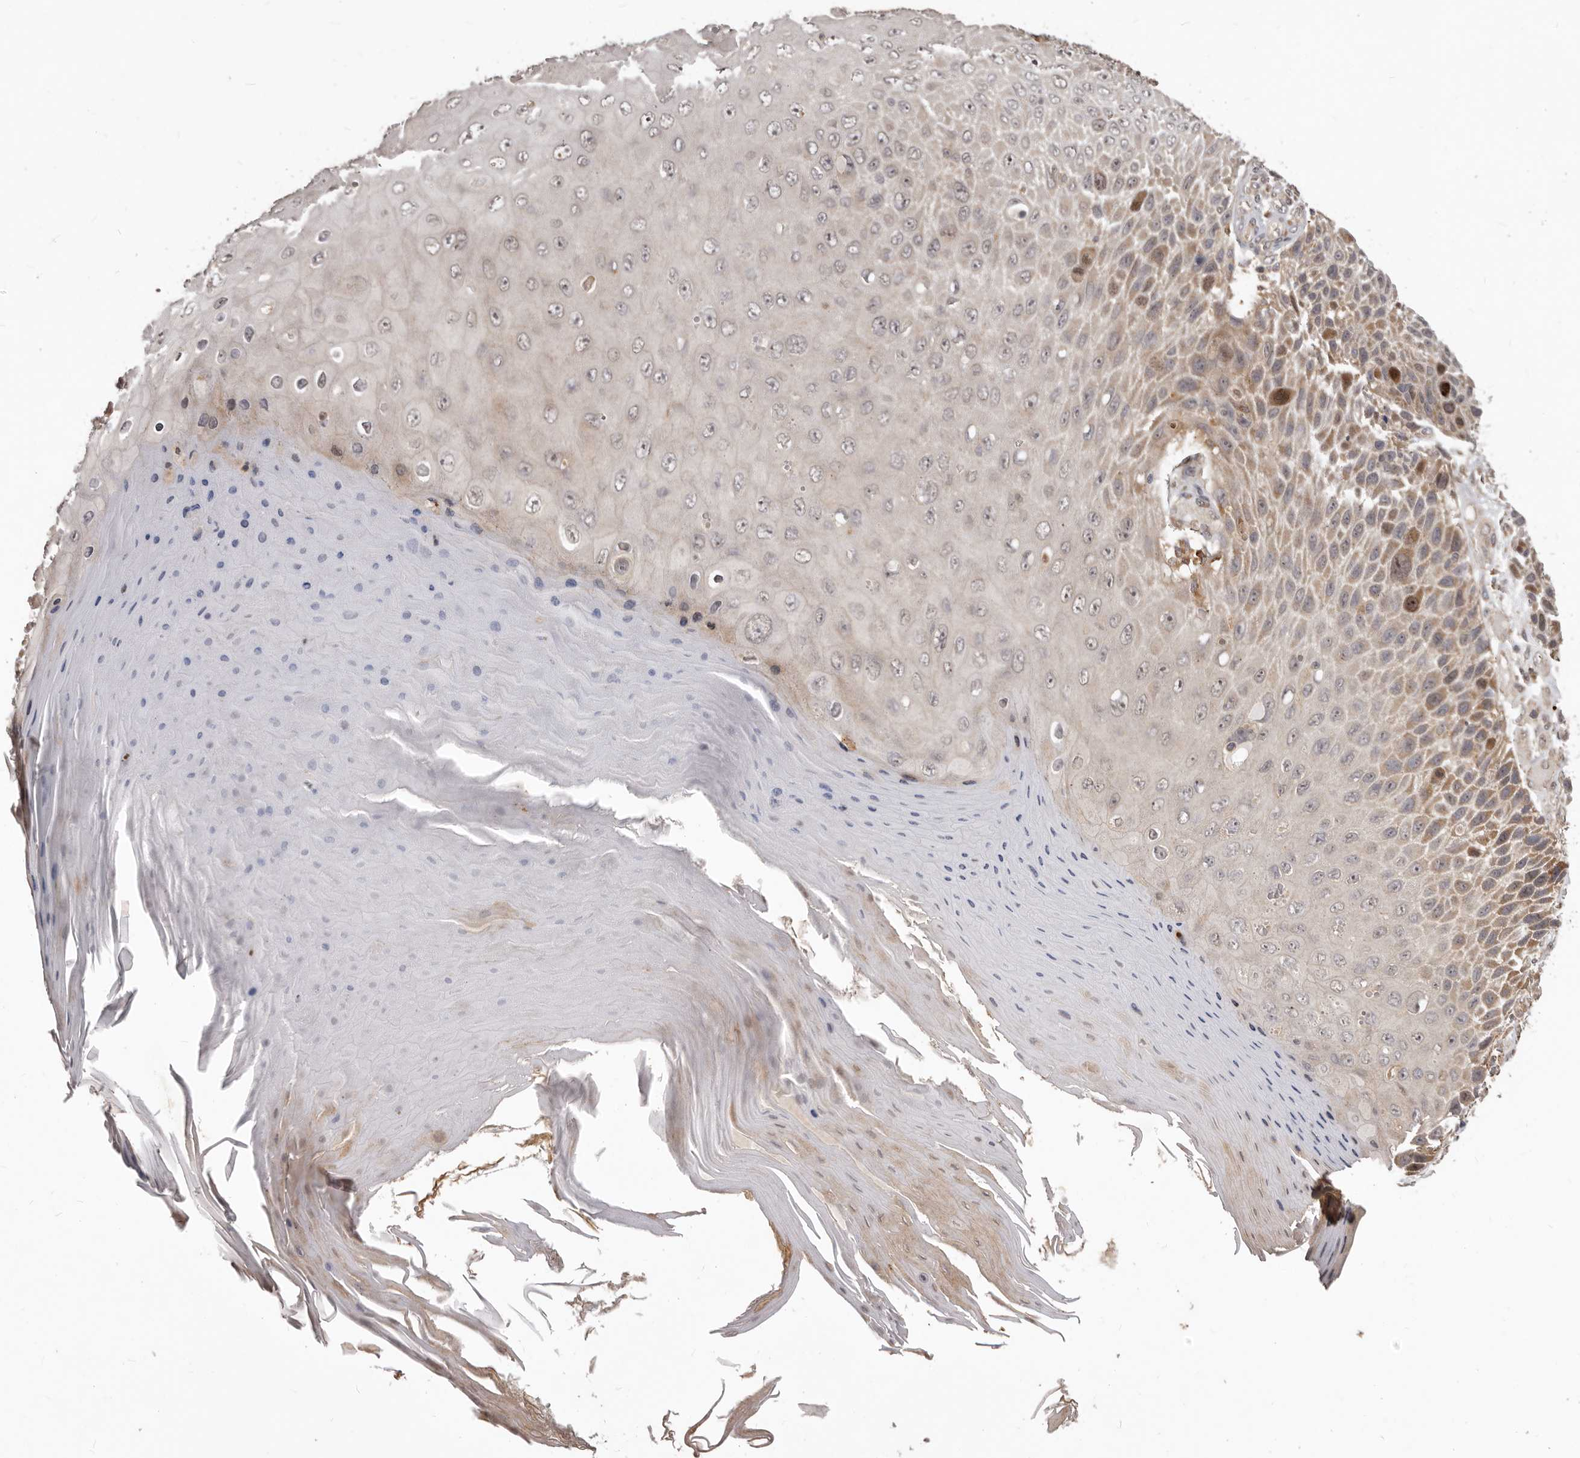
{"staining": {"intensity": "moderate", "quantity": "<25%", "location": "cytoplasmic/membranous"}, "tissue": "skin cancer", "cell_type": "Tumor cells", "image_type": "cancer", "snomed": [{"axis": "morphology", "description": "Squamous cell carcinoma, NOS"}, {"axis": "topography", "description": "Skin"}], "caption": "Human skin squamous cell carcinoma stained with a protein marker reveals moderate staining in tumor cells.", "gene": "RNF187", "patient": {"sex": "female", "age": 88}}